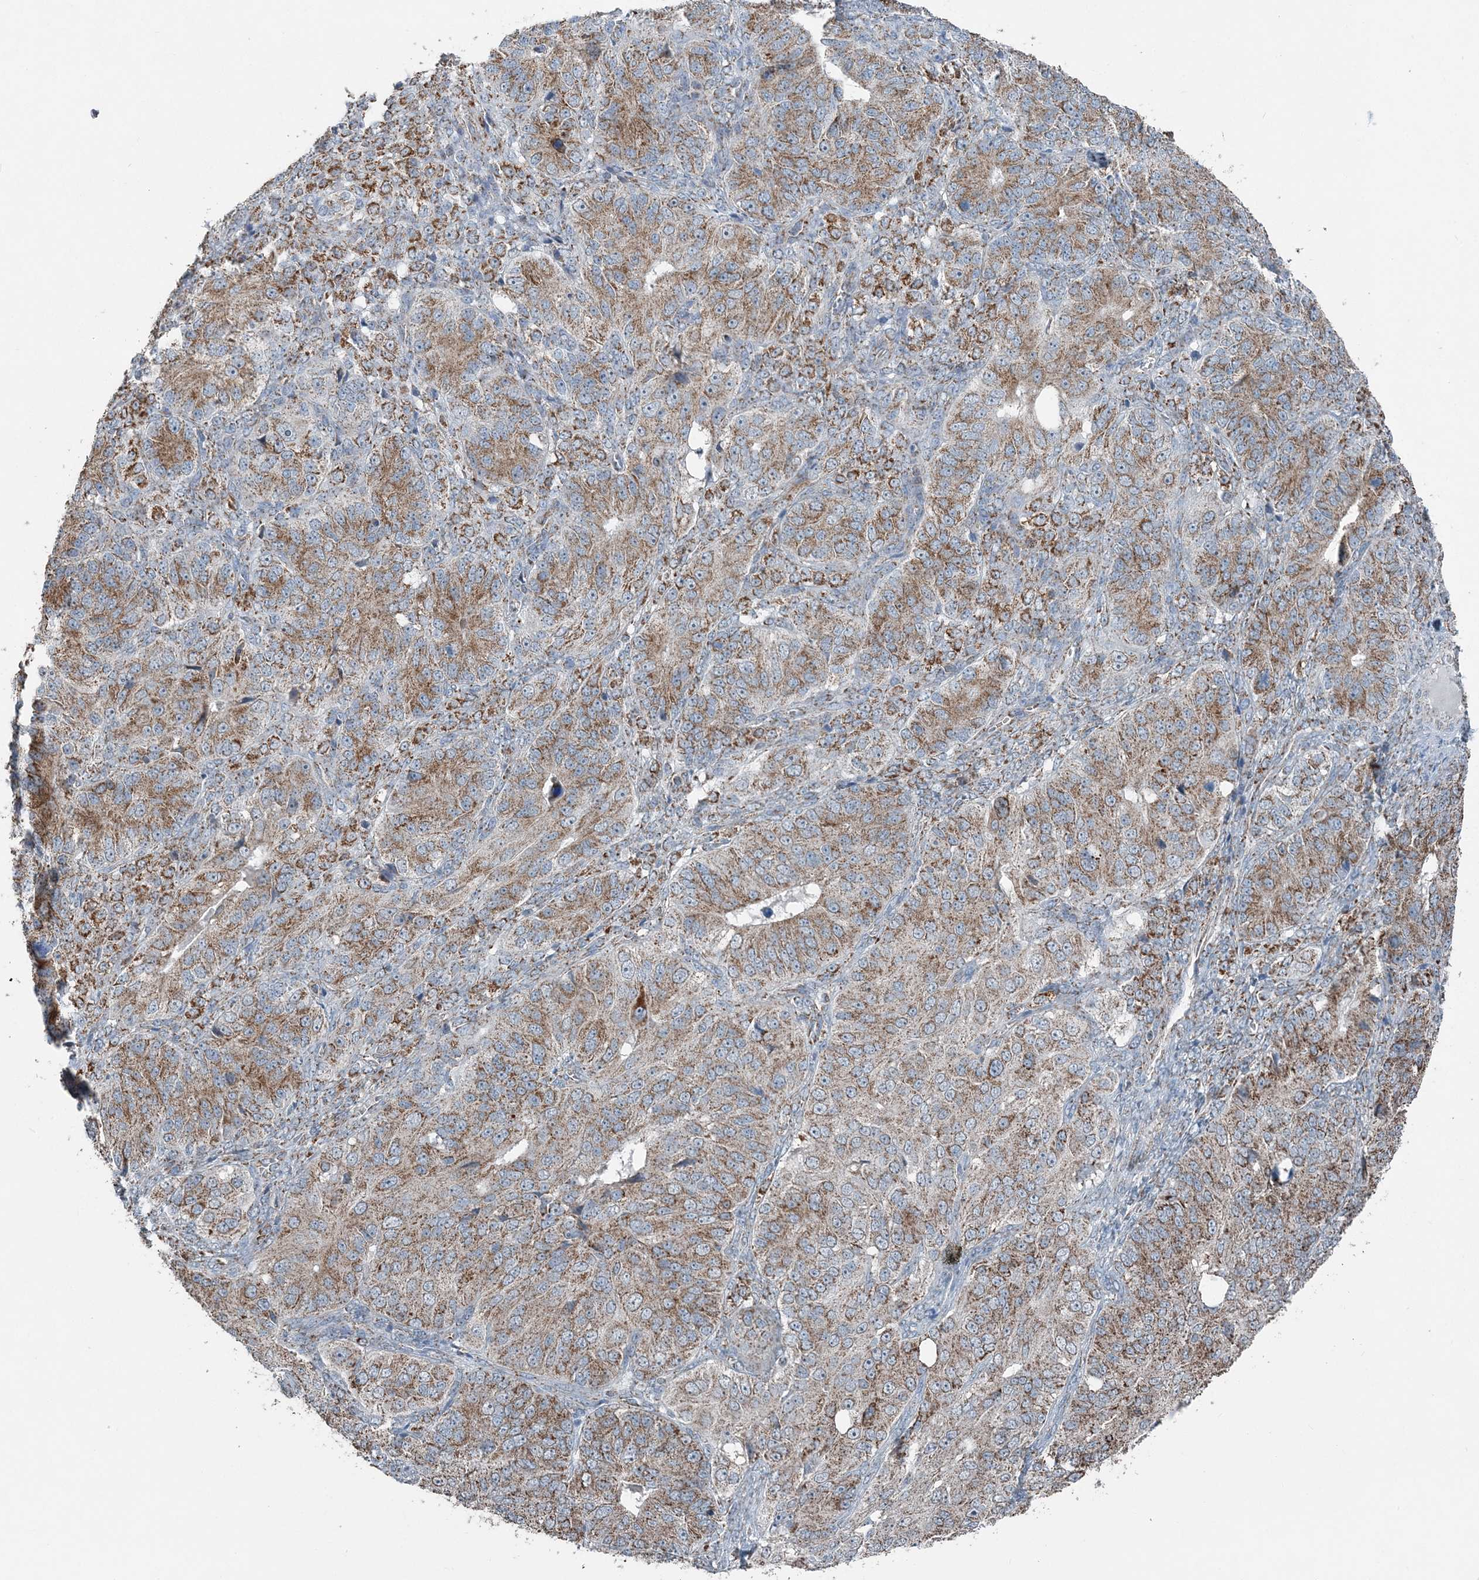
{"staining": {"intensity": "moderate", "quantity": ">75%", "location": "cytoplasmic/membranous"}, "tissue": "ovarian cancer", "cell_type": "Tumor cells", "image_type": "cancer", "snomed": [{"axis": "morphology", "description": "Carcinoma, endometroid"}, {"axis": "topography", "description": "Ovary"}], "caption": "Immunohistochemical staining of human ovarian endometroid carcinoma exhibits medium levels of moderate cytoplasmic/membranous staining in about >75% of tumor cells.", "gene": "SUCLG1", "patient": {"sex": "female", "age": 51}}